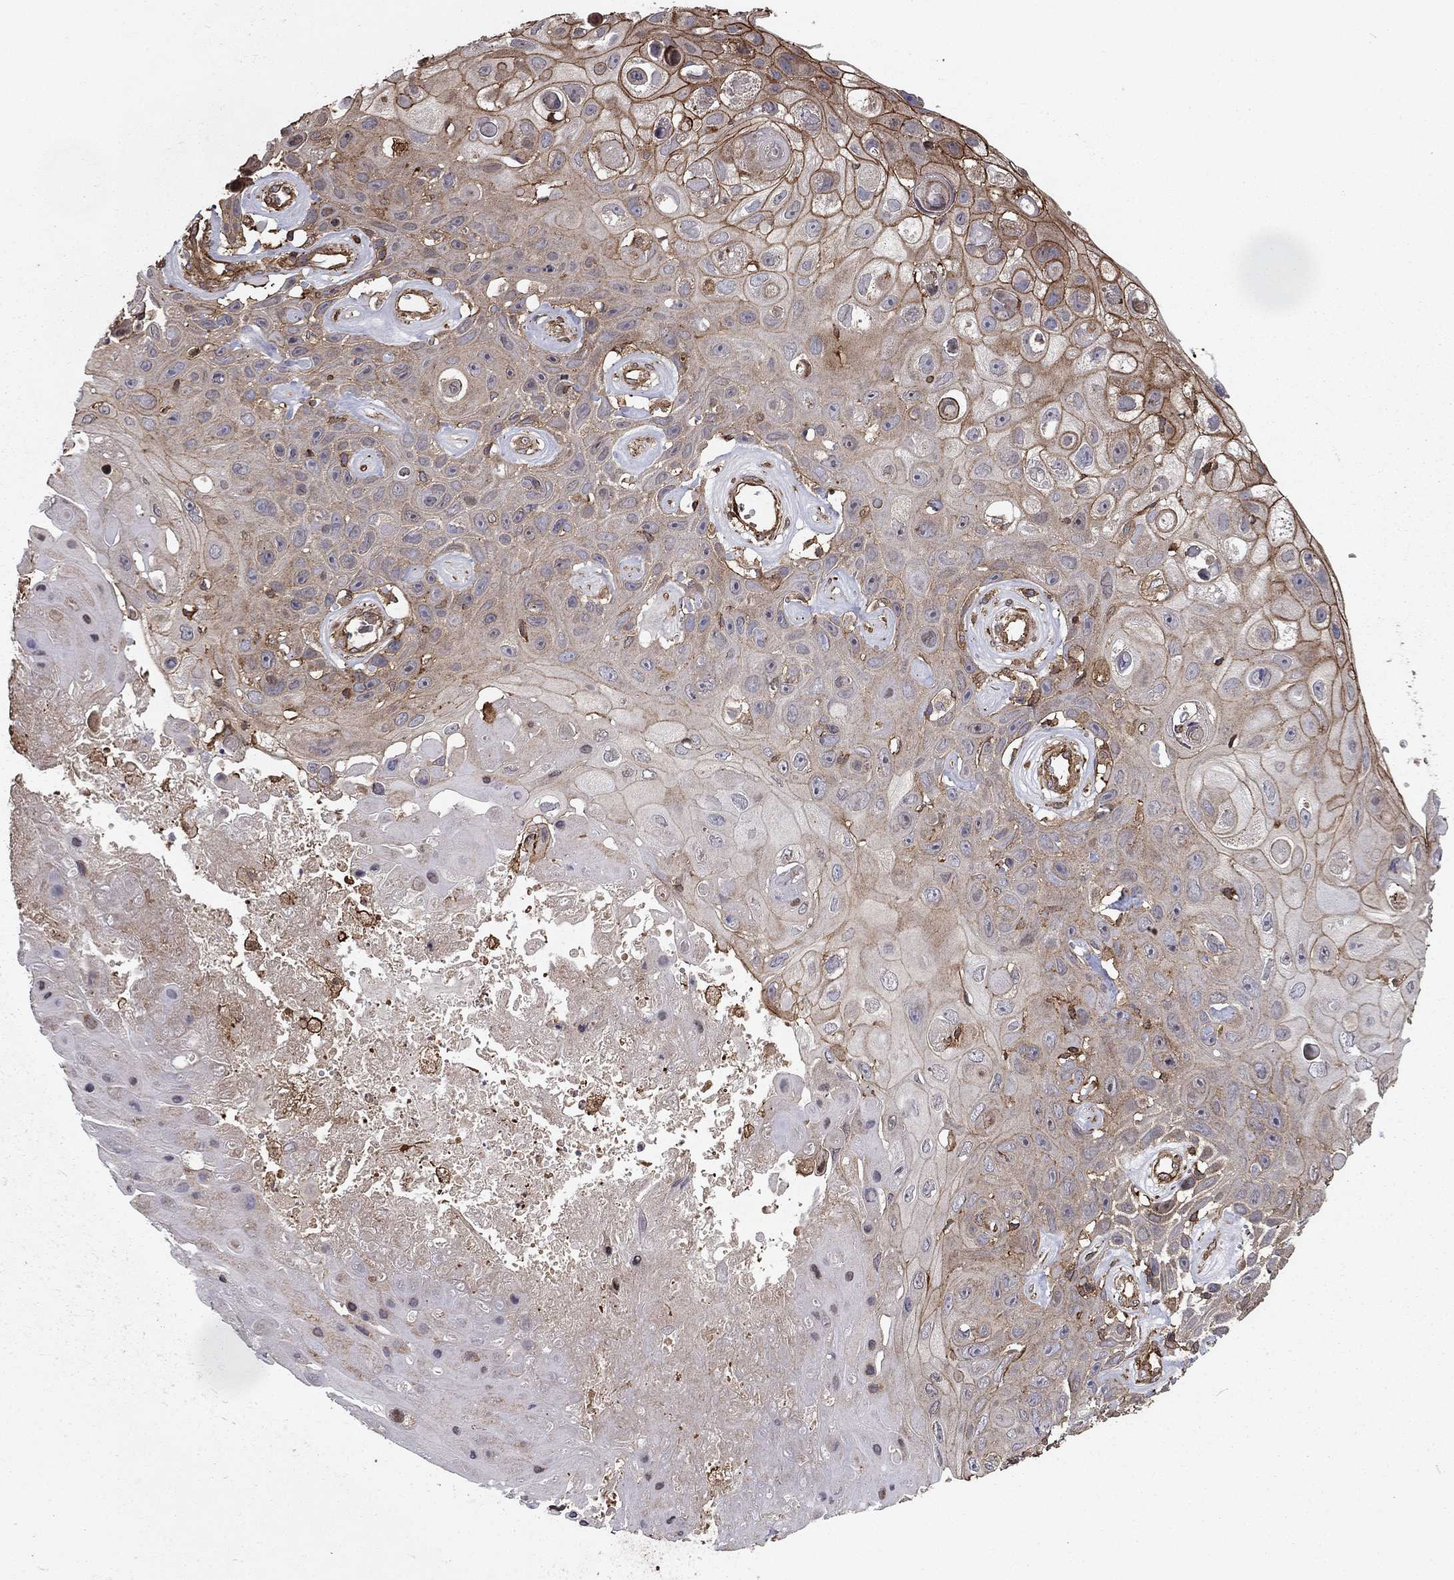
{"staining": {"intensity": "moderate", "quantity": "<25%", "location": "cytoplasmic/membranous"}, "tissue": "skin cancer", "cell_type": "Tumor cells", "image_type": "cancer", "snomed": [{"axis": "morphology", "description": "Squamous cell carcinoma, NOS"}, {"axis": "topography", "description": "Skin"}], "caption": "Tumor cells show low levels of moderate cytoplasmic/membranous staining in approximately <25% of cells in skin squamous cell carcinoma.", "gene": "HABP4", "patient": {"sex": "male", "age": 82}}